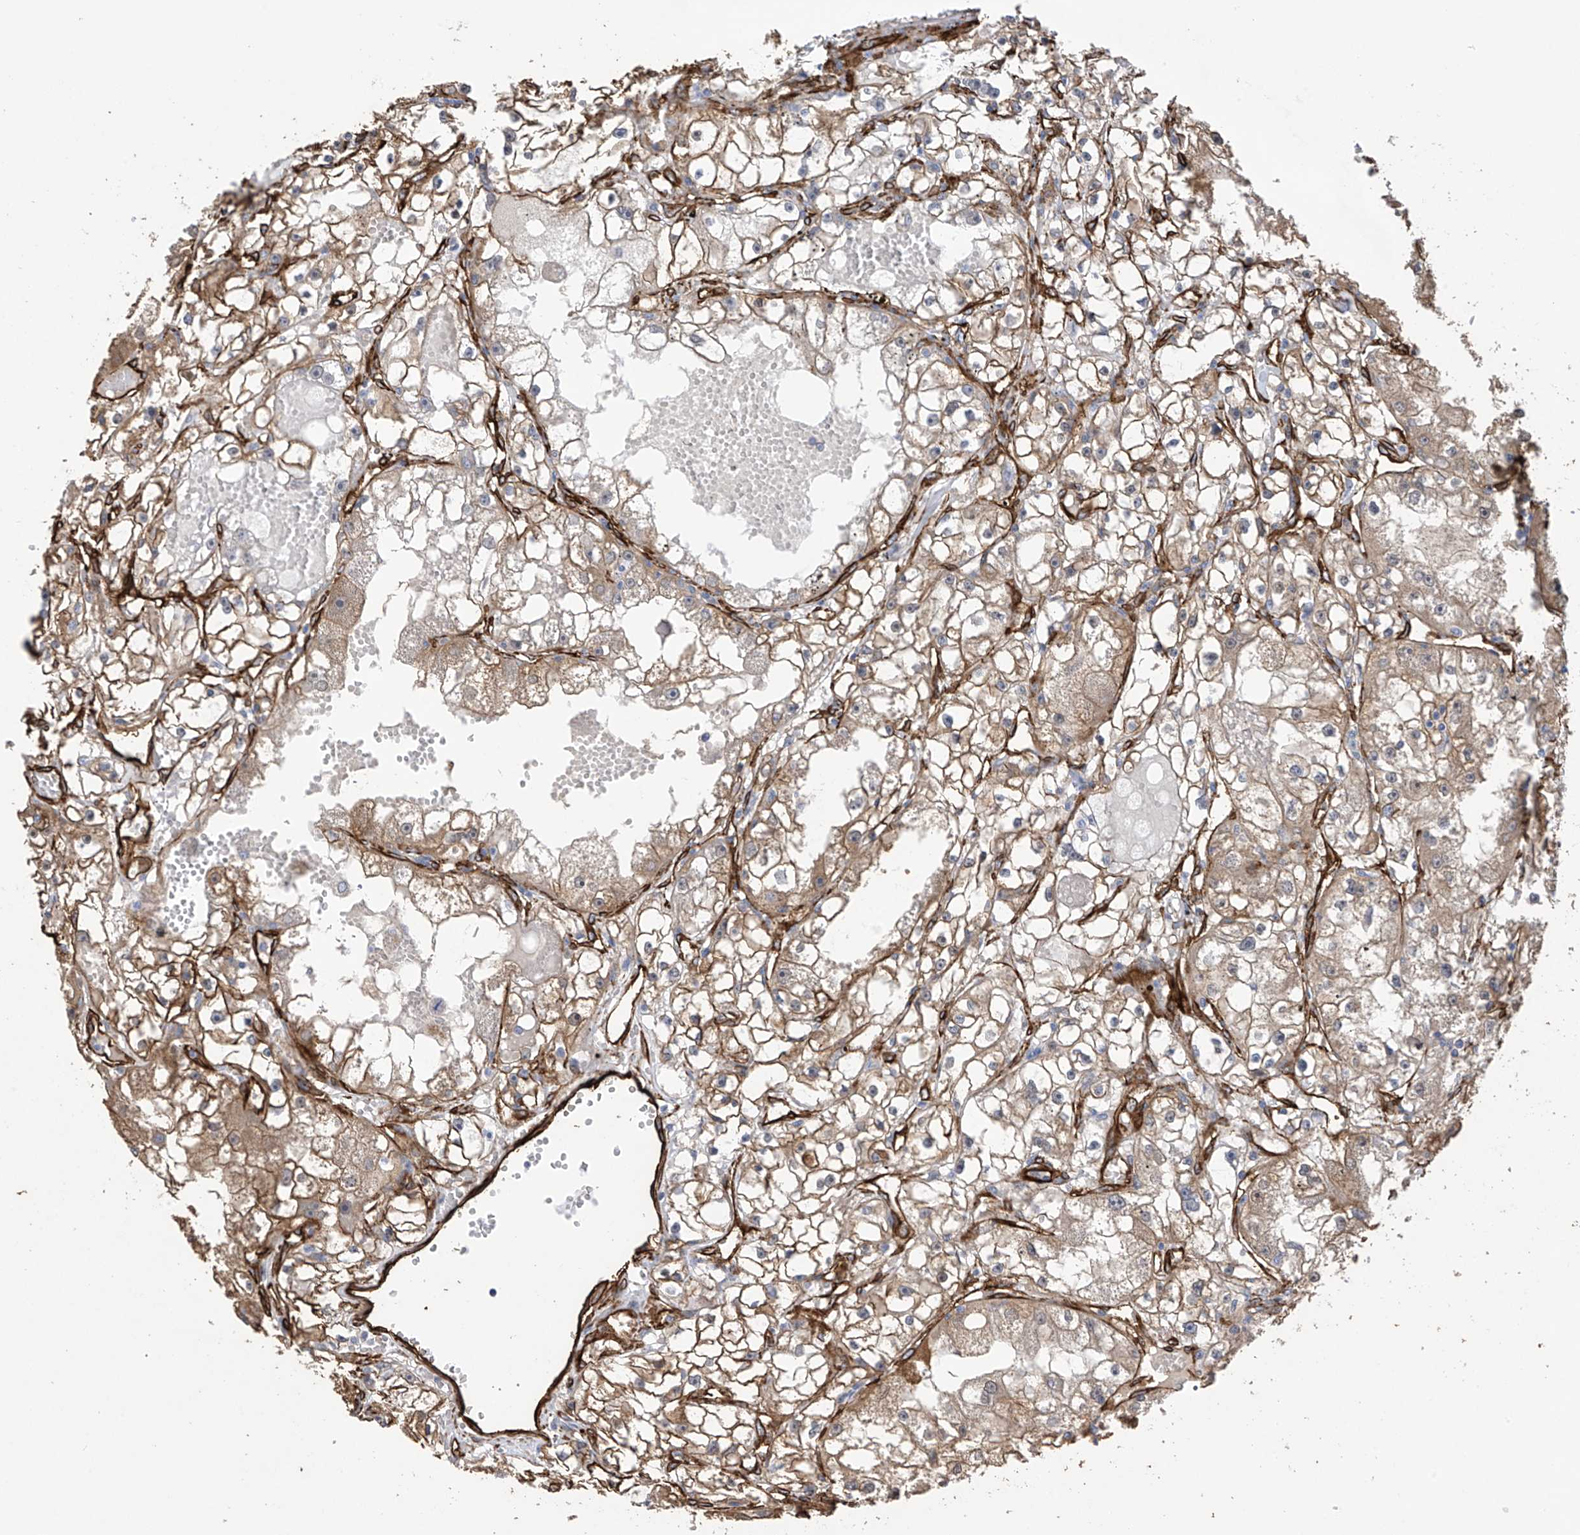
{"staining": {"intensity": "moderate", "quantity": ">75%", "location": "cytoplasmic/membranous"}, "tissue": "renal cancer", "cell_type": "Tumor cells", "image_type": "cancer", "snomed": [{"axis": "morphology", "description": "Adenocarcinoma, NOS"}, {"axis": "topography", "description": "Kidney"}], "caption": "A micrograph of renal cancer (adenocarcinoma) stained for a protein reveals moderate cytoplasmic/membranous brown staining in tumor cells. The protein is stained brown, and the nuclei are stained in blue (DAB (3,3'-diaminobenzidine) IHC with brightfield microscopy, high magnification).", "gene": "UBTD1", "patient": {"sex": "male", "age": 56}}